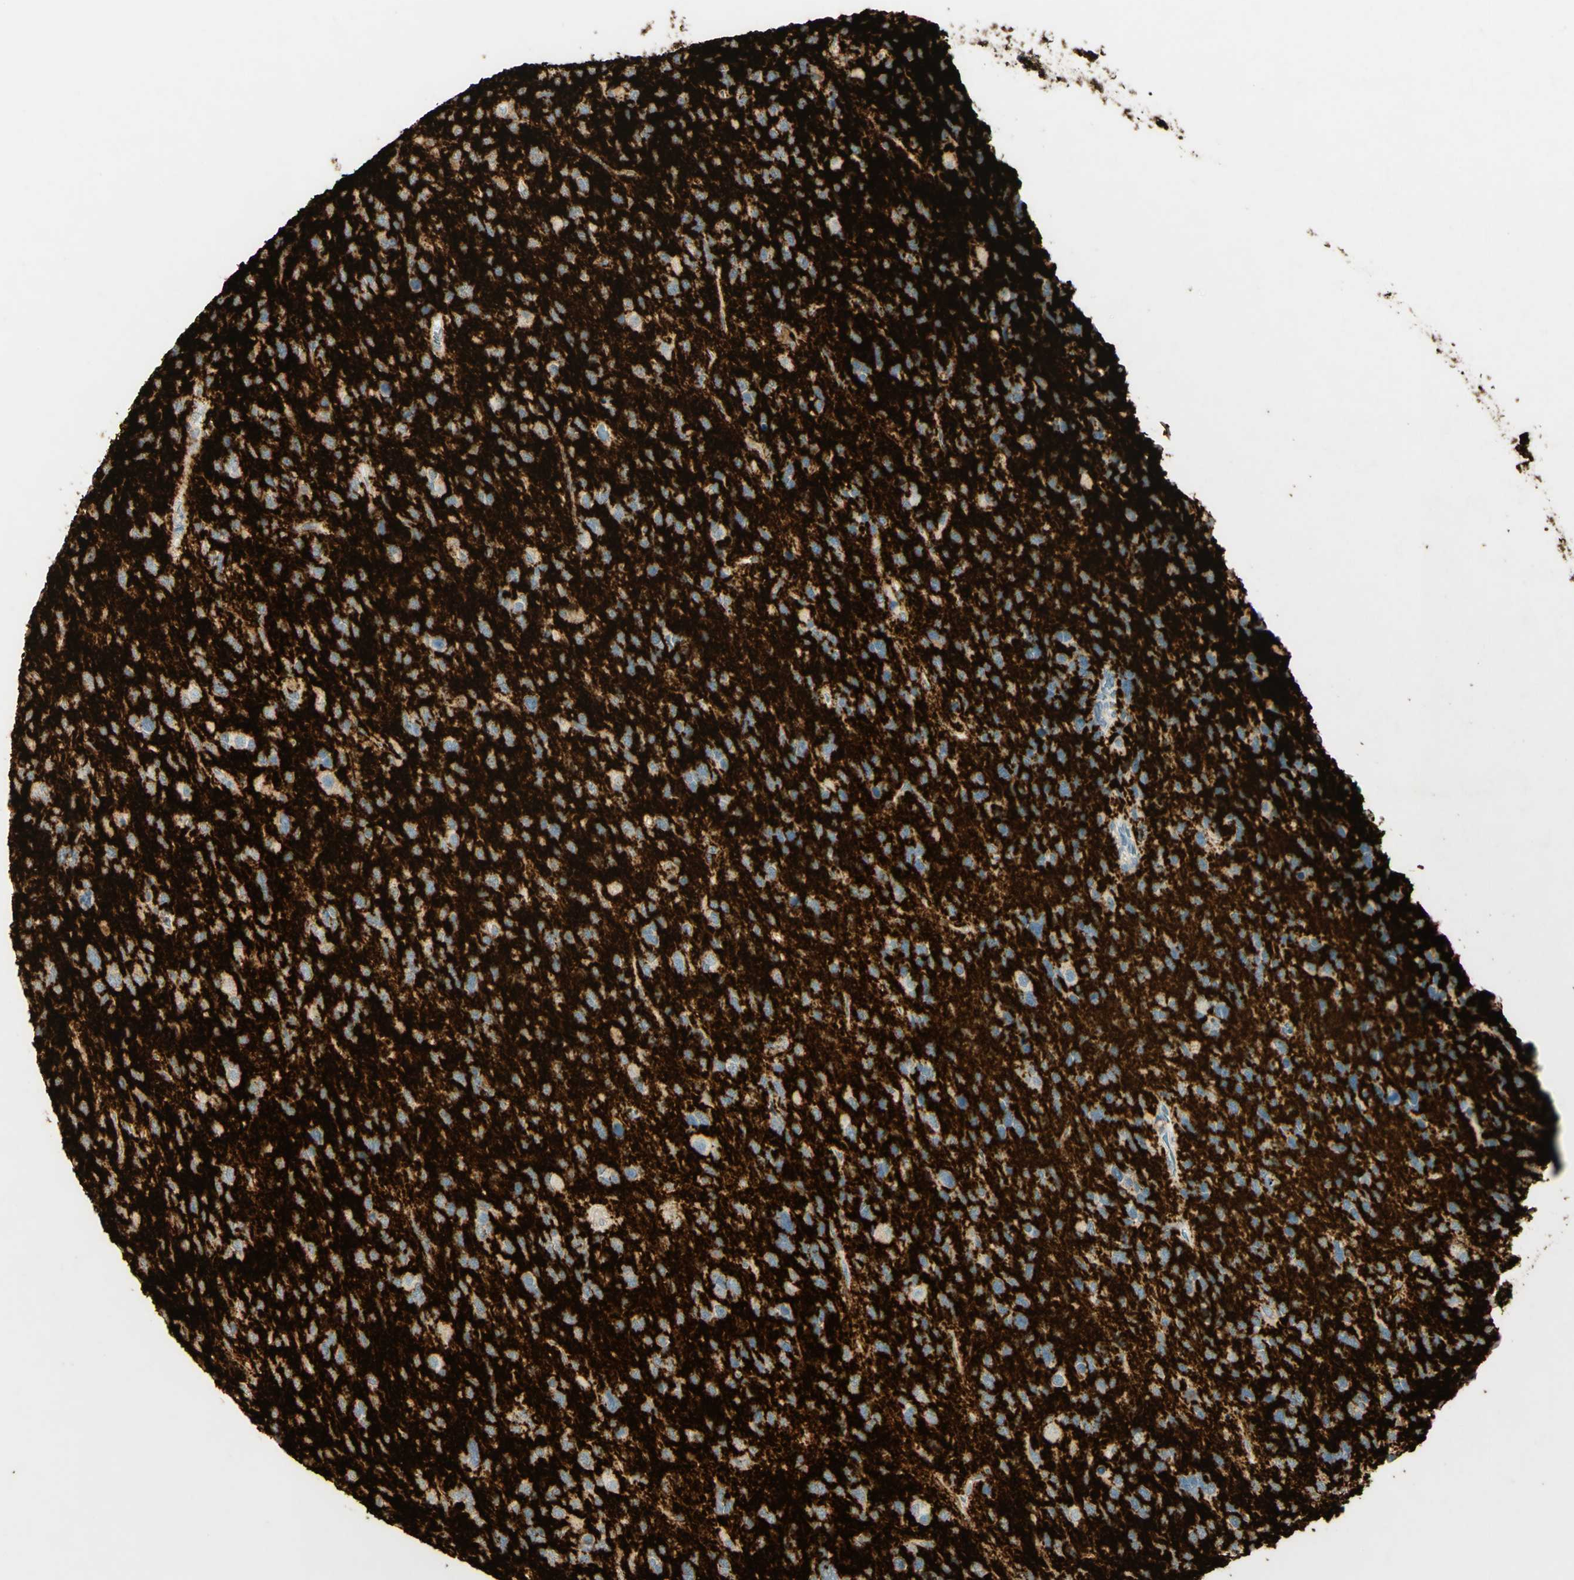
{"staining": {"intensity": "negative", "quantity": "none", "location": "none"}, "tissue": "glioma", "cell_type": "Tumor cells", "image_type": "cancer", "snomed": [{"axis": "morphology", "description": "Glioma, malignant, High grade"}, {"axis": "topography", "description": "Brain"}], "caption": "Protein analysis of glioma displays no significant staining in tumor cells.", "gene": "TNN", "patient": {"sex": "female", "age": 58}}